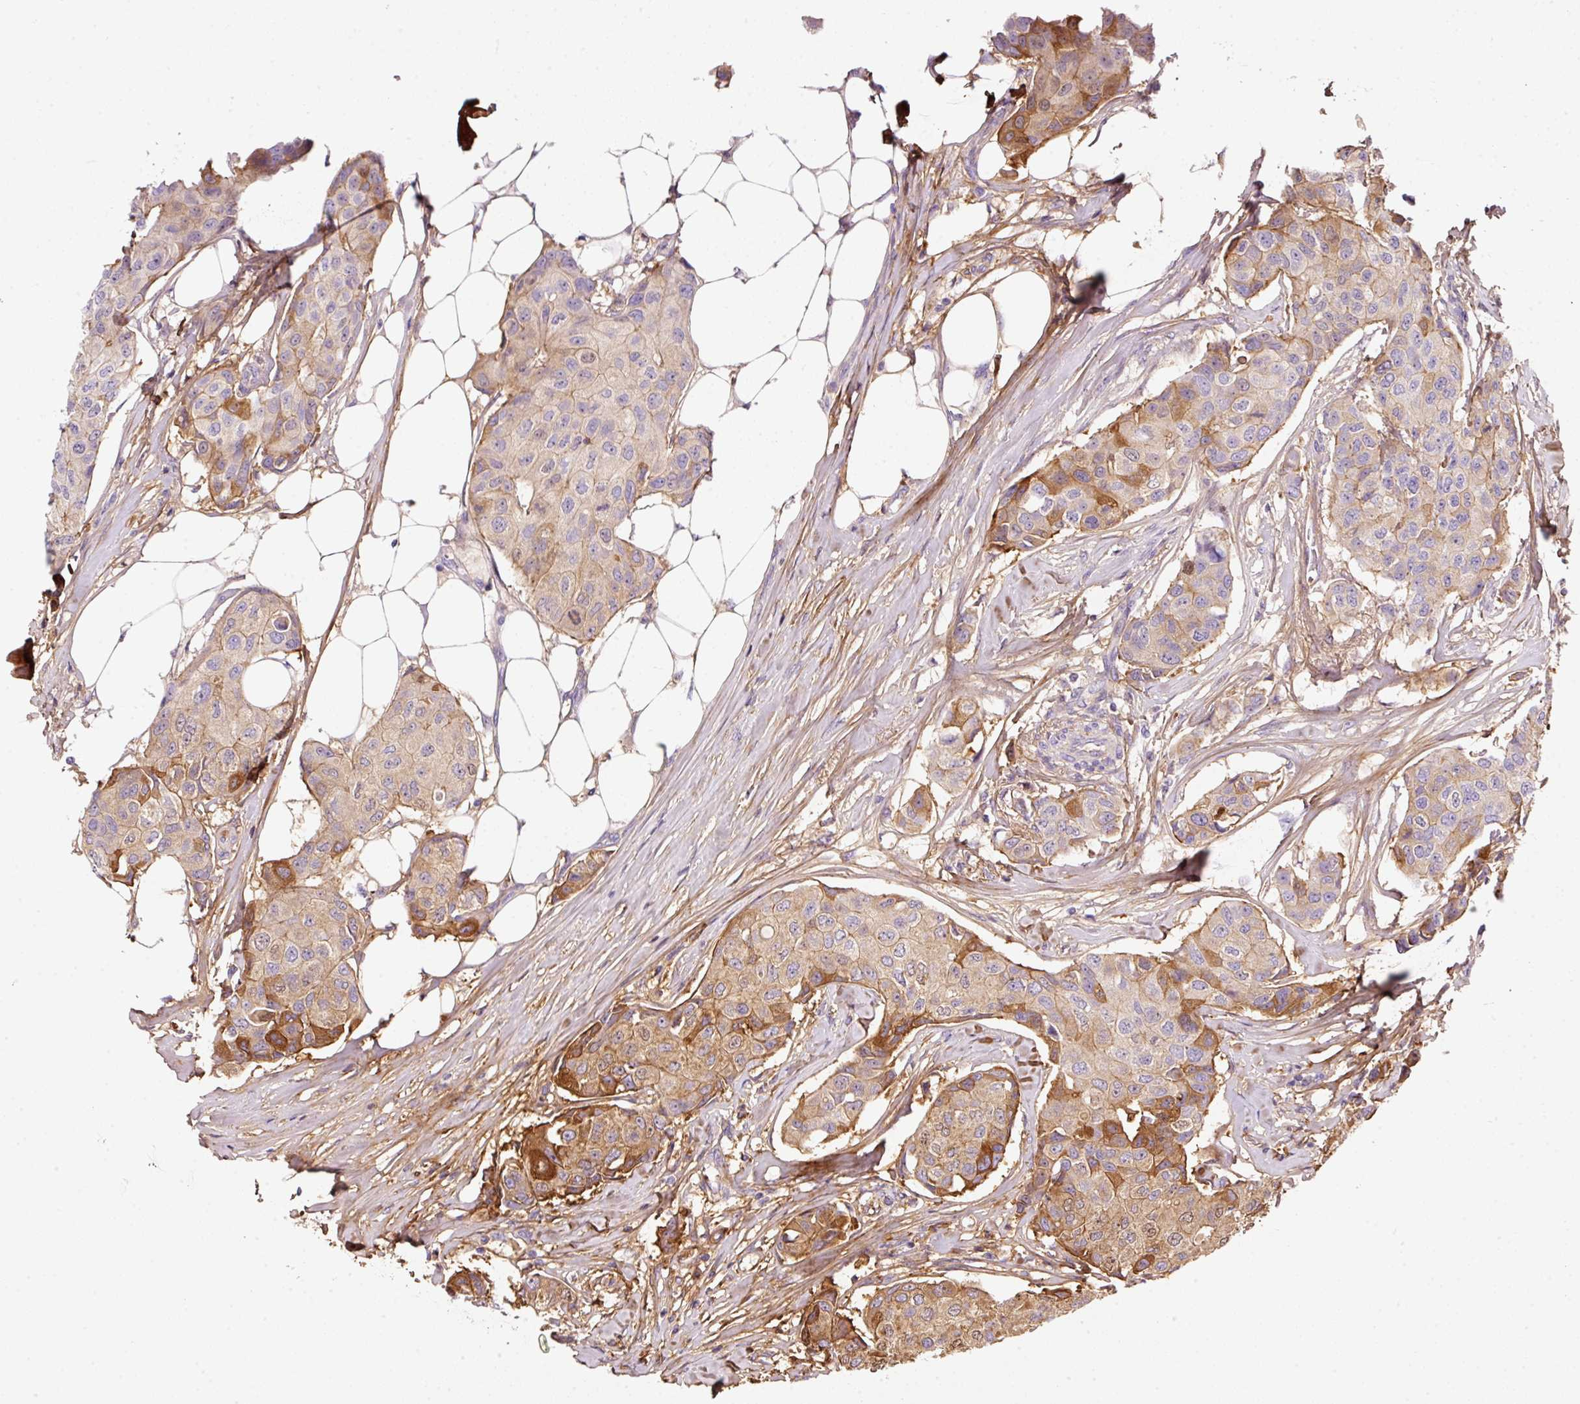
{"staining": {"intensity": "strong", "quantity": "25%-75%", "location": "cytoplasmic/membranous"}, "tissue": "breast cancer", "cell_type": "Tumor cells", "image_type": "cancer", "snomed": [{"axis": "morphology", "description": "Duct carcinoma"}, {"axis": "topography", "description": "Breast"}], "caption": "Immunohistochemical staining of human breast intraductal carcinoma exhibits high levels of strong cytoplasmic/membranous expression in about 25%-75% of tumor cells. (DAB (3,3'-diaminobenzidine) IHC, brown staining for protein, blue staining for nuclei).", "gene": "SOS2", "patient": {"sex": "female", "age": 80}}